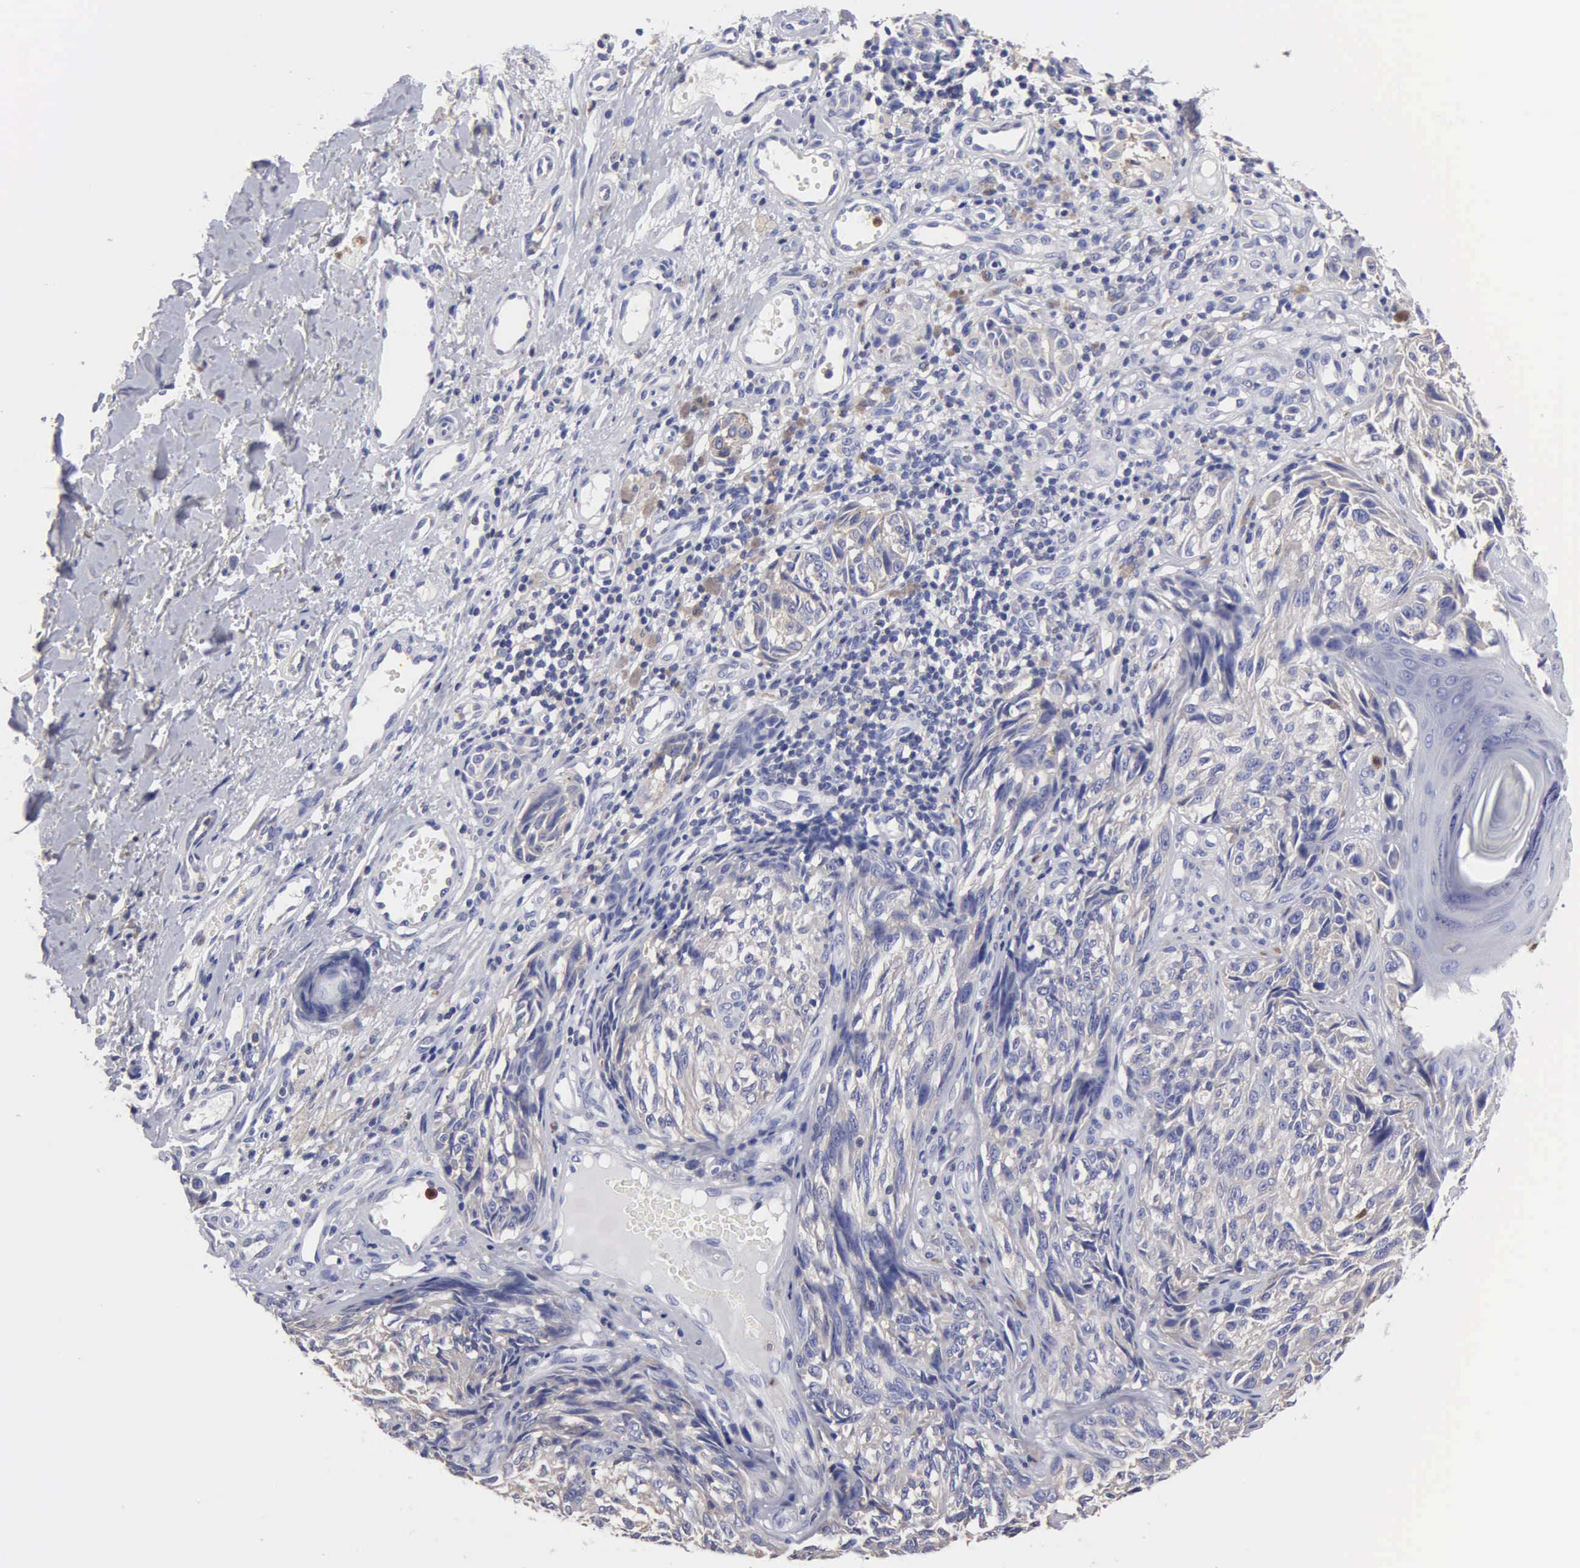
{"staining": {"intensity": "negative", "quantity": "none", "location": "none"}, "tissue": "melanoma", "cell_type": "Tumor cells", "image_type": "cancer", "snomed": [{"axis": "morphology", "description": "Malignant melanoma, NOS"}, {"axis": "topography", "description": "Skin"}], "caption": "Melanoma was stained to show a protein in brown. There is no significant staining in tumor cells.", "gene": "G6PD", "patient": {"sex": "male", "age": 67}}